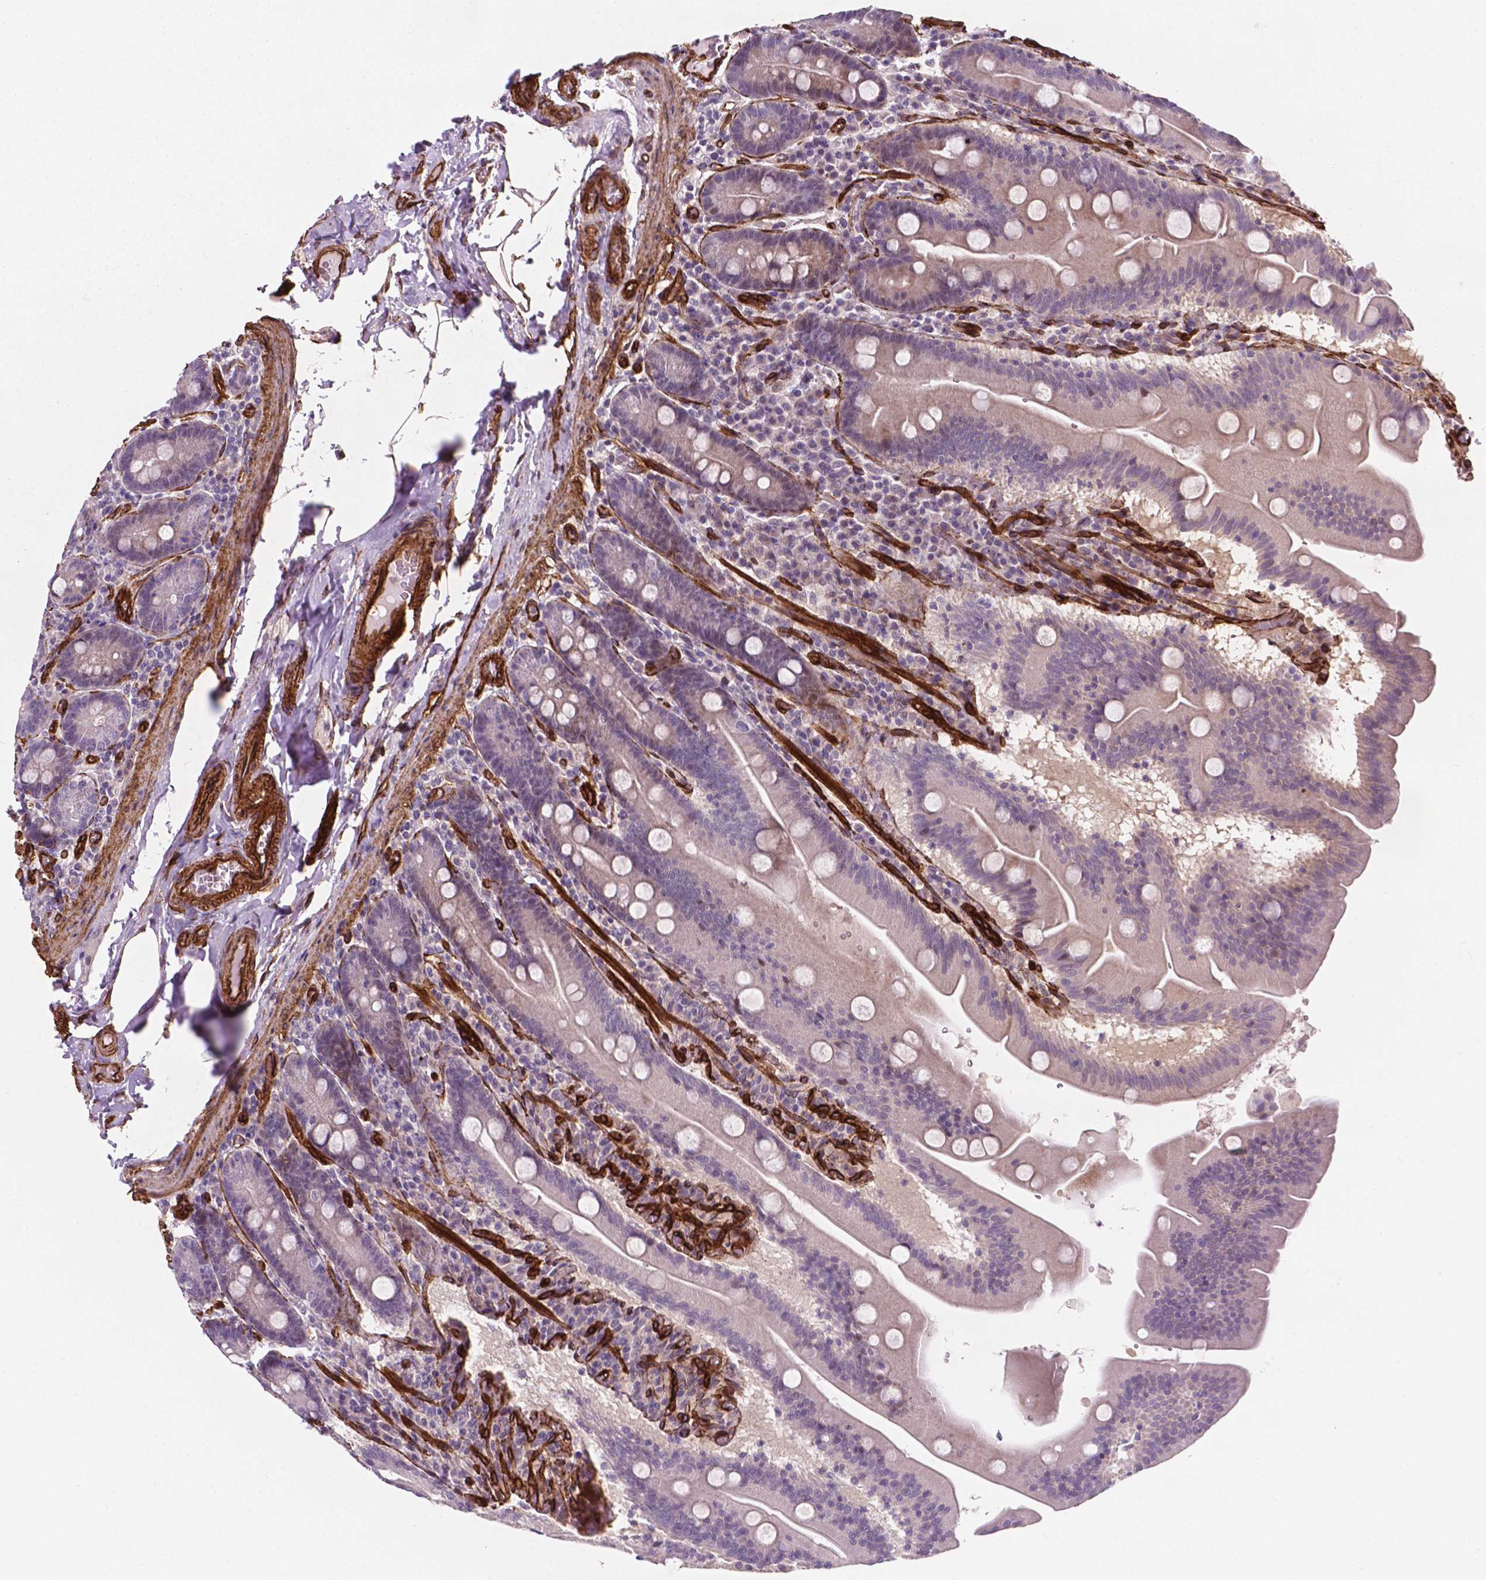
{"staining": {"intensity": "negative", "quantity": "none", "location": "none"}, "tissue": "small intestine", "cell_type": "Glandular cells", "image_type": "normal", "snomed": [{"axis": "morphology", "description": "Normal tissue, NOS"}, {"axis": "topography", "description": "Small intestine"}], "caption": "The histopathology image exhibits no staining of glandular cells in normal small intestine.", "gene": "EGFL8", "patient": {"sex": "male", "age": 37}}